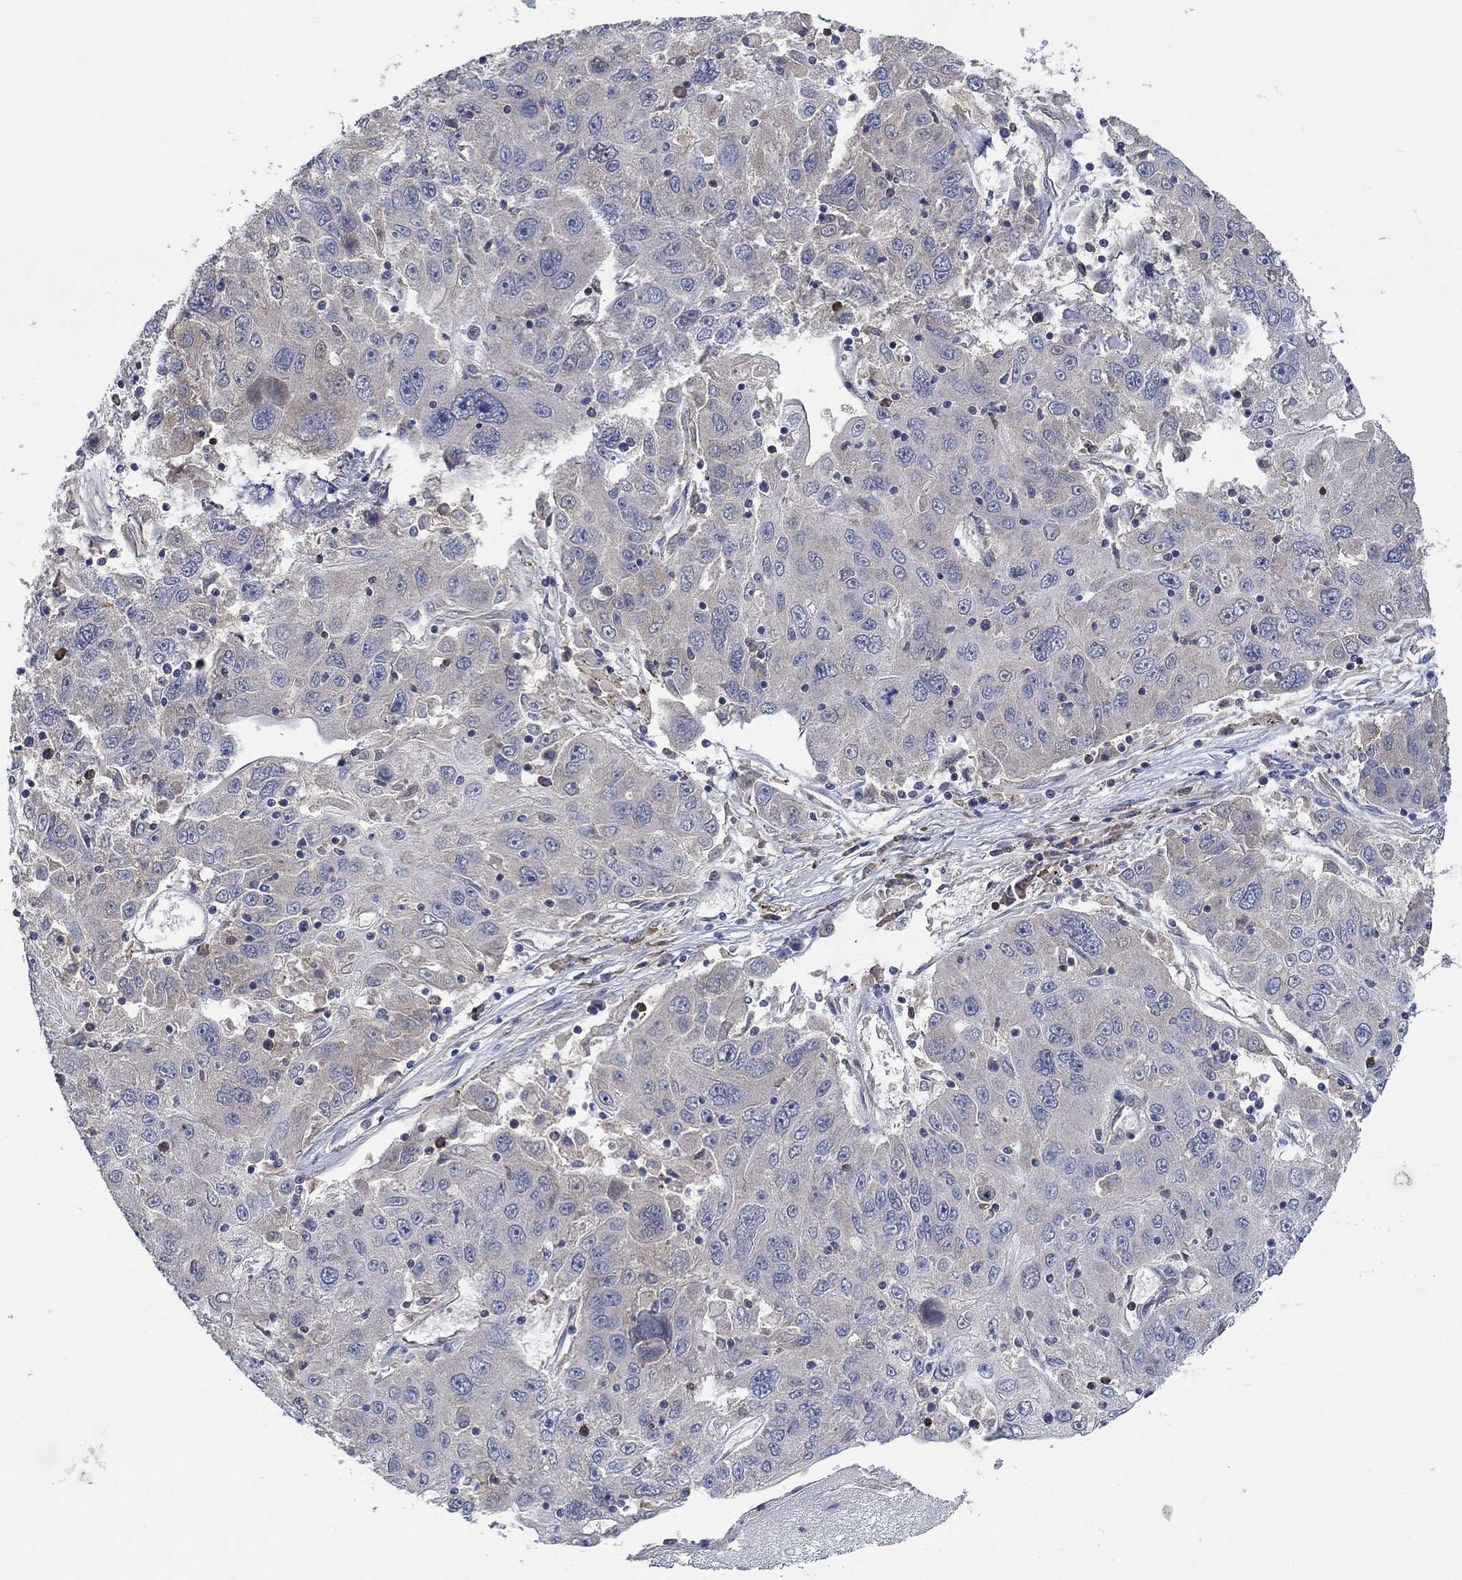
{"staining": {"intensity": "negative", "quantity": "none", "location": "none"}, "tissue": "stomach cancer", "cell_type": "Tumor cells", "image_type": "cancer", "snomed": [{"axis": "morphology", "description": "Adenocarcinoma, NOS"}, {"axis": "topography", "description": "Stomach"}], "caption": "This is a image of immunohistochemistry staining of adenocarcinoma (stomach), which shows no positivity in tumor cells.", "gene": "HTN1", "patient": {"sex": "male", "age": 56}}